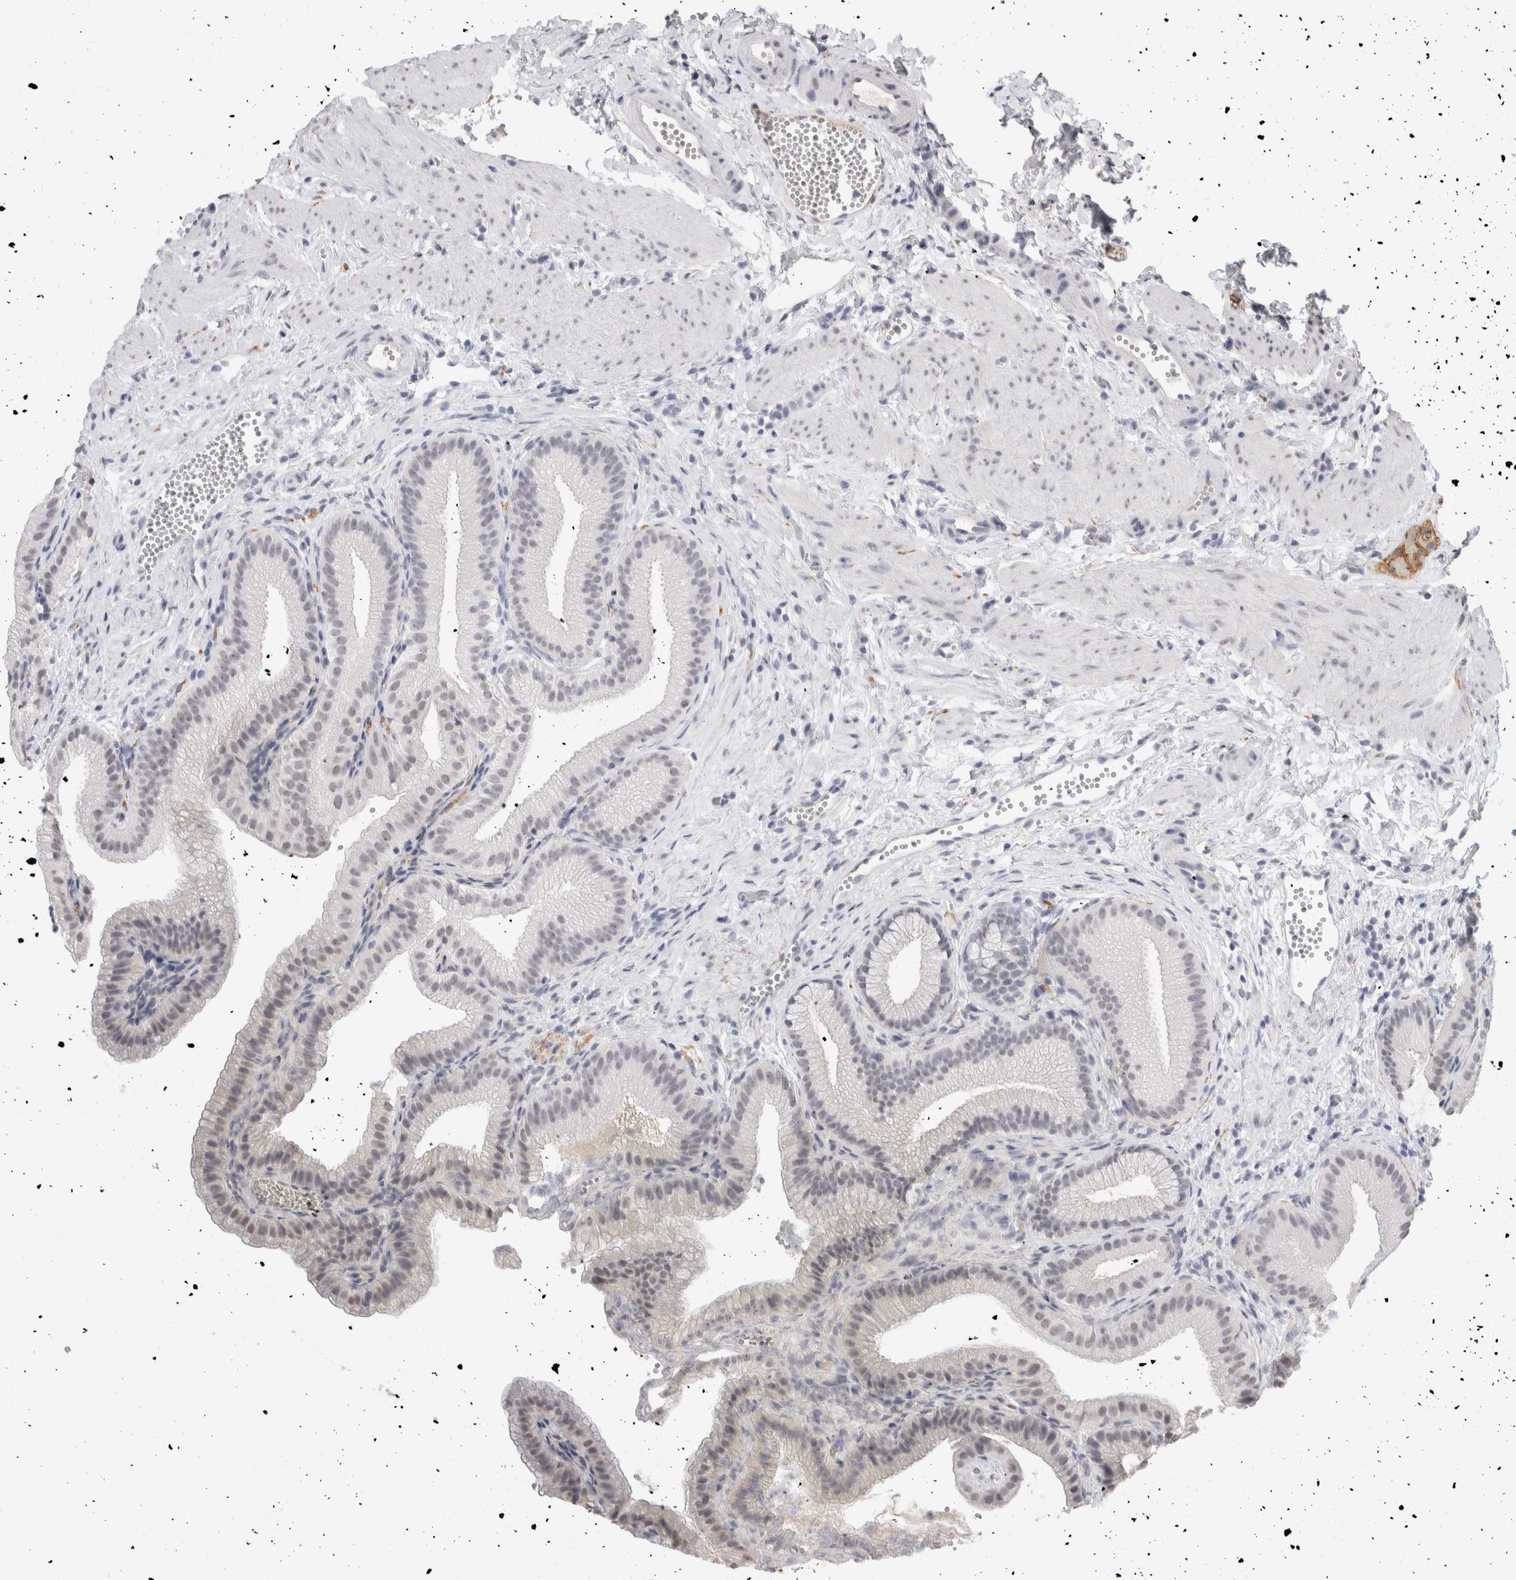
{"staining": {"intensity": "weak", "quantity": "25%-75%", "location": "nuclear"}, "tissue": "gallbladder", "cell_type": "Glandular cells", "image_type": "normal", "snomed": [{"axis": "morphology", "description": "Normal tissue, NOS"}, {"axis": "topography", "description": "Gallbladder"}], "caption": "Weak nuclear expression is appreciated in approximately 25%-75% of glandular cells in normal gallbladder. (brown staining indicates protein expression, while blue staining denotes nuclei).", "gene": "CADM3", "patient": {"sex": "male", "age": 38}}